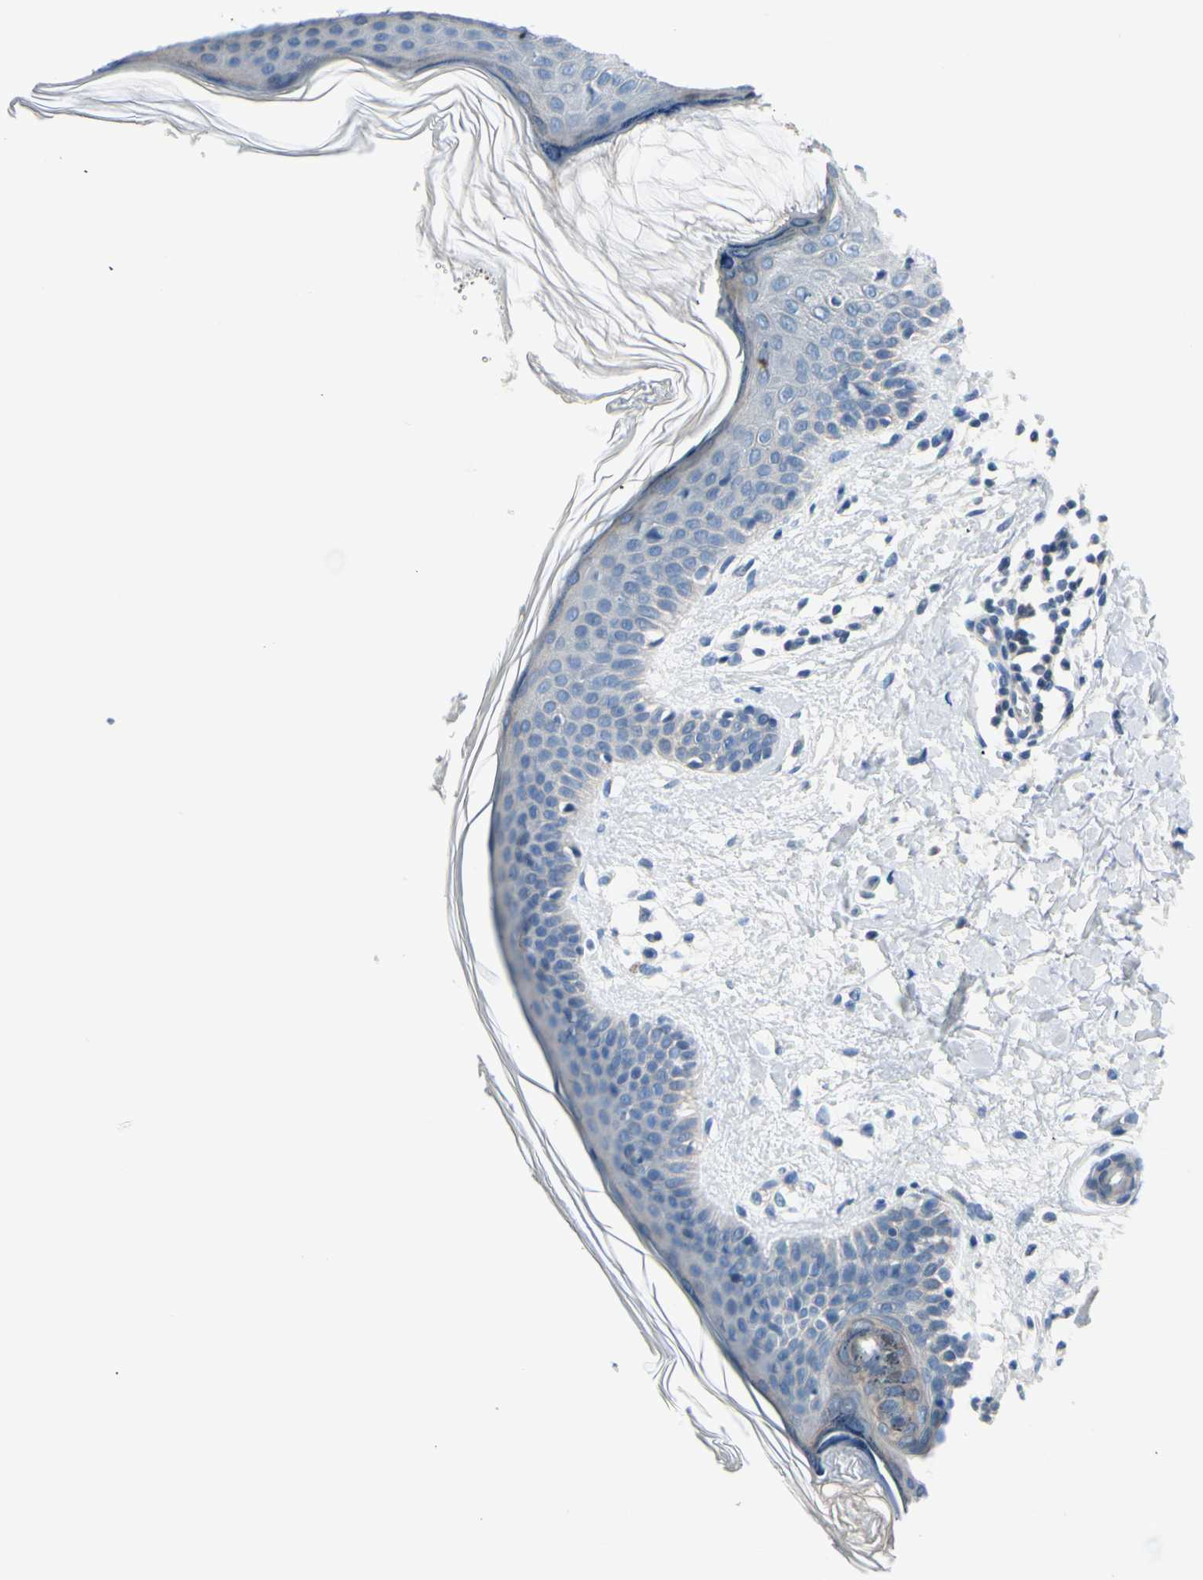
{"staining": {"intensity": "negative", "quantity": "none", "location": "none"}, "tissue": "skin", "cell_type": "Fibroblasts", "image_type": "normal", "snomed": [{"axis": "morphology", "description": "Normal tissue, NOS"}, {"axis": "topography", "description": "Skin"}], "caption": "A micrograph of human skin is negative for staining in fibroblasts. (Brightfield microscopy of DAB (3,3'-diaminobenzidine) immunohistochemistry (IHC) at high magnification).", "gene": "FCER2", "patient": {"sex": "female", "age": 56}}